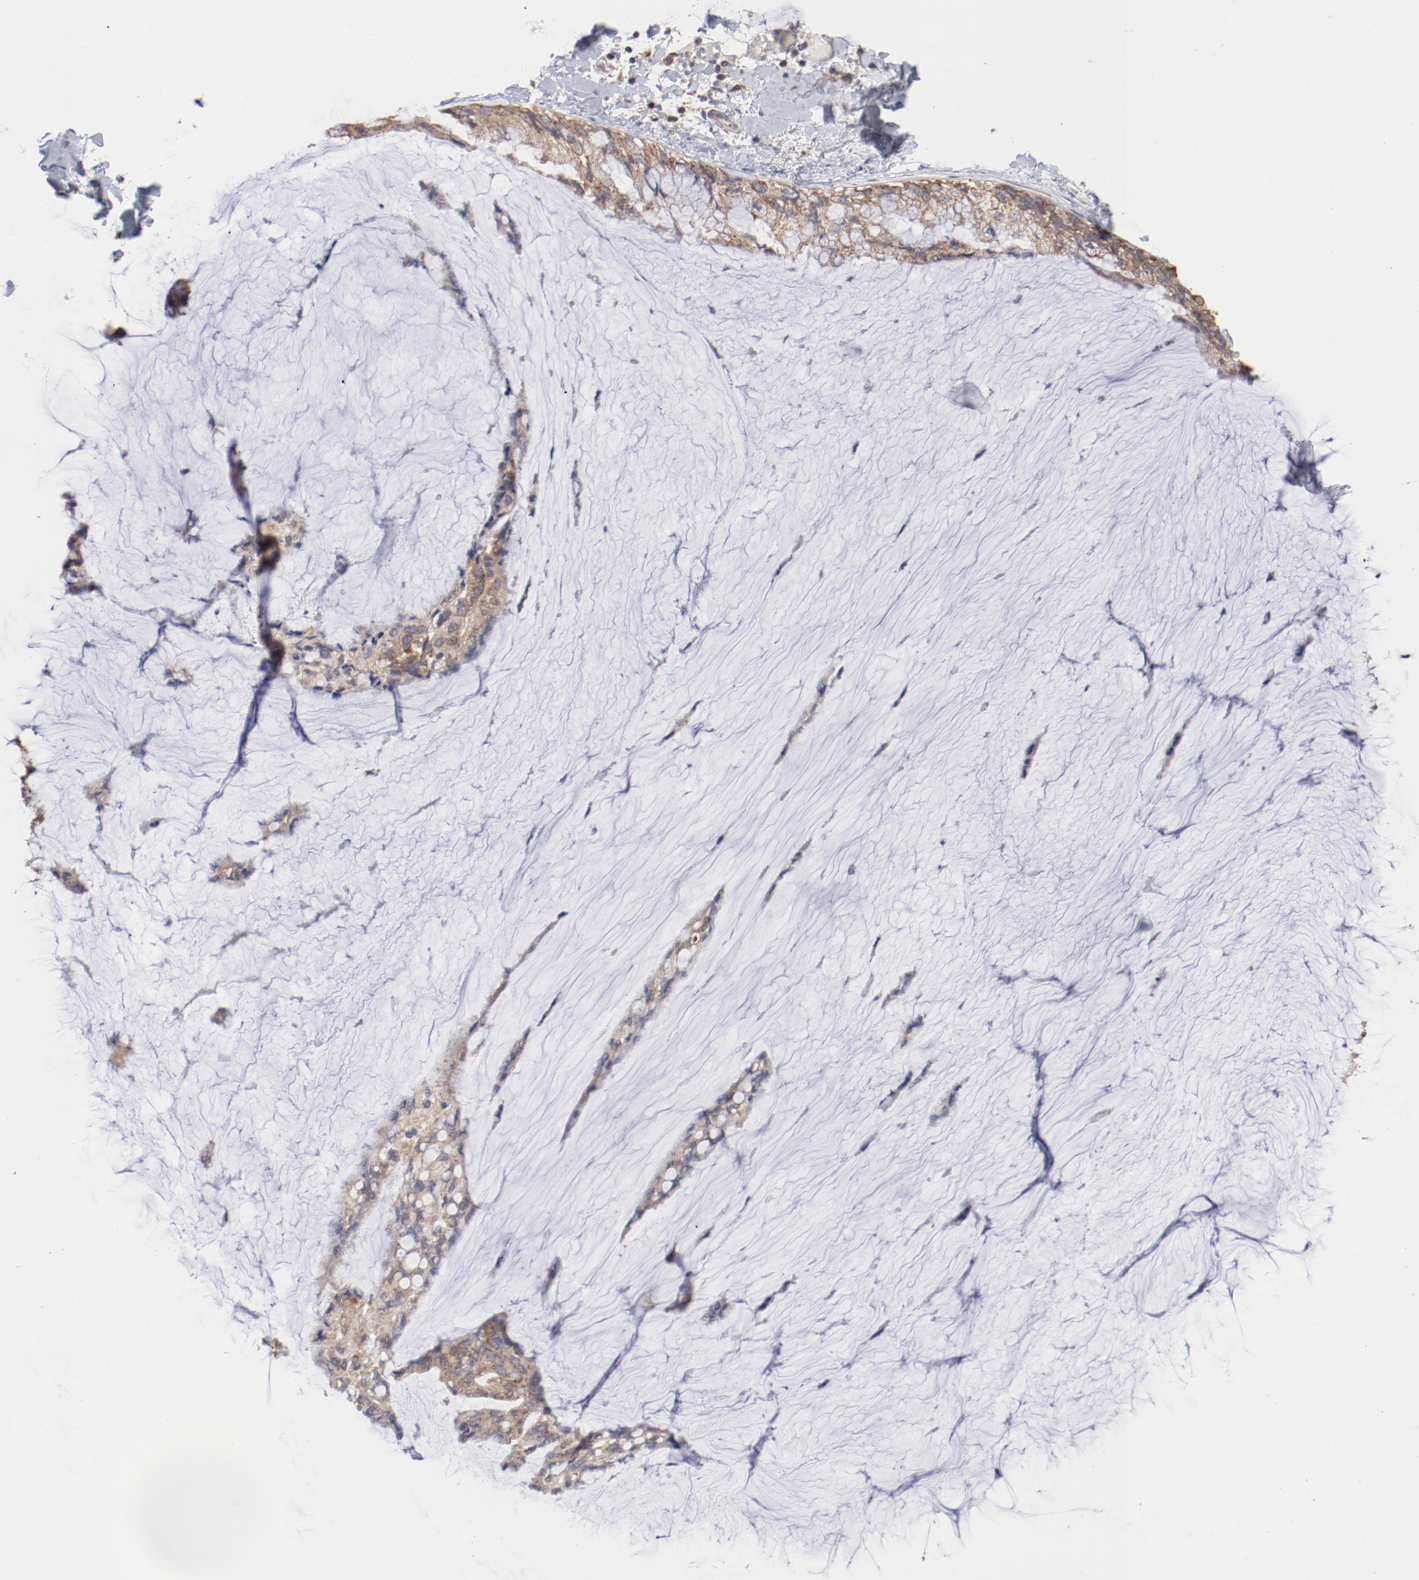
{"staining": {"intensity": "moderate", "quantity": ">75%", "location": "cytoplasmic/membranous"}, "tissue": "ovarian cancer", "cell_type": "Tumor cells", "image_type": "cancer", "snomed": [{"axis": "morphology", "description": "Cystadenocarcinoma, mucinous, NOS"}, {"axis": "topography", "description": "Ovary"}], "caption": "This is a histology image of immunohistochemistry (IHC) staining of ovarian cancer, which shows moderate expression in the cytoplasmic/membranous of tumor cells.", "gene": "PPFIBP2", "patient": {"sex": "female", "age": 39}}